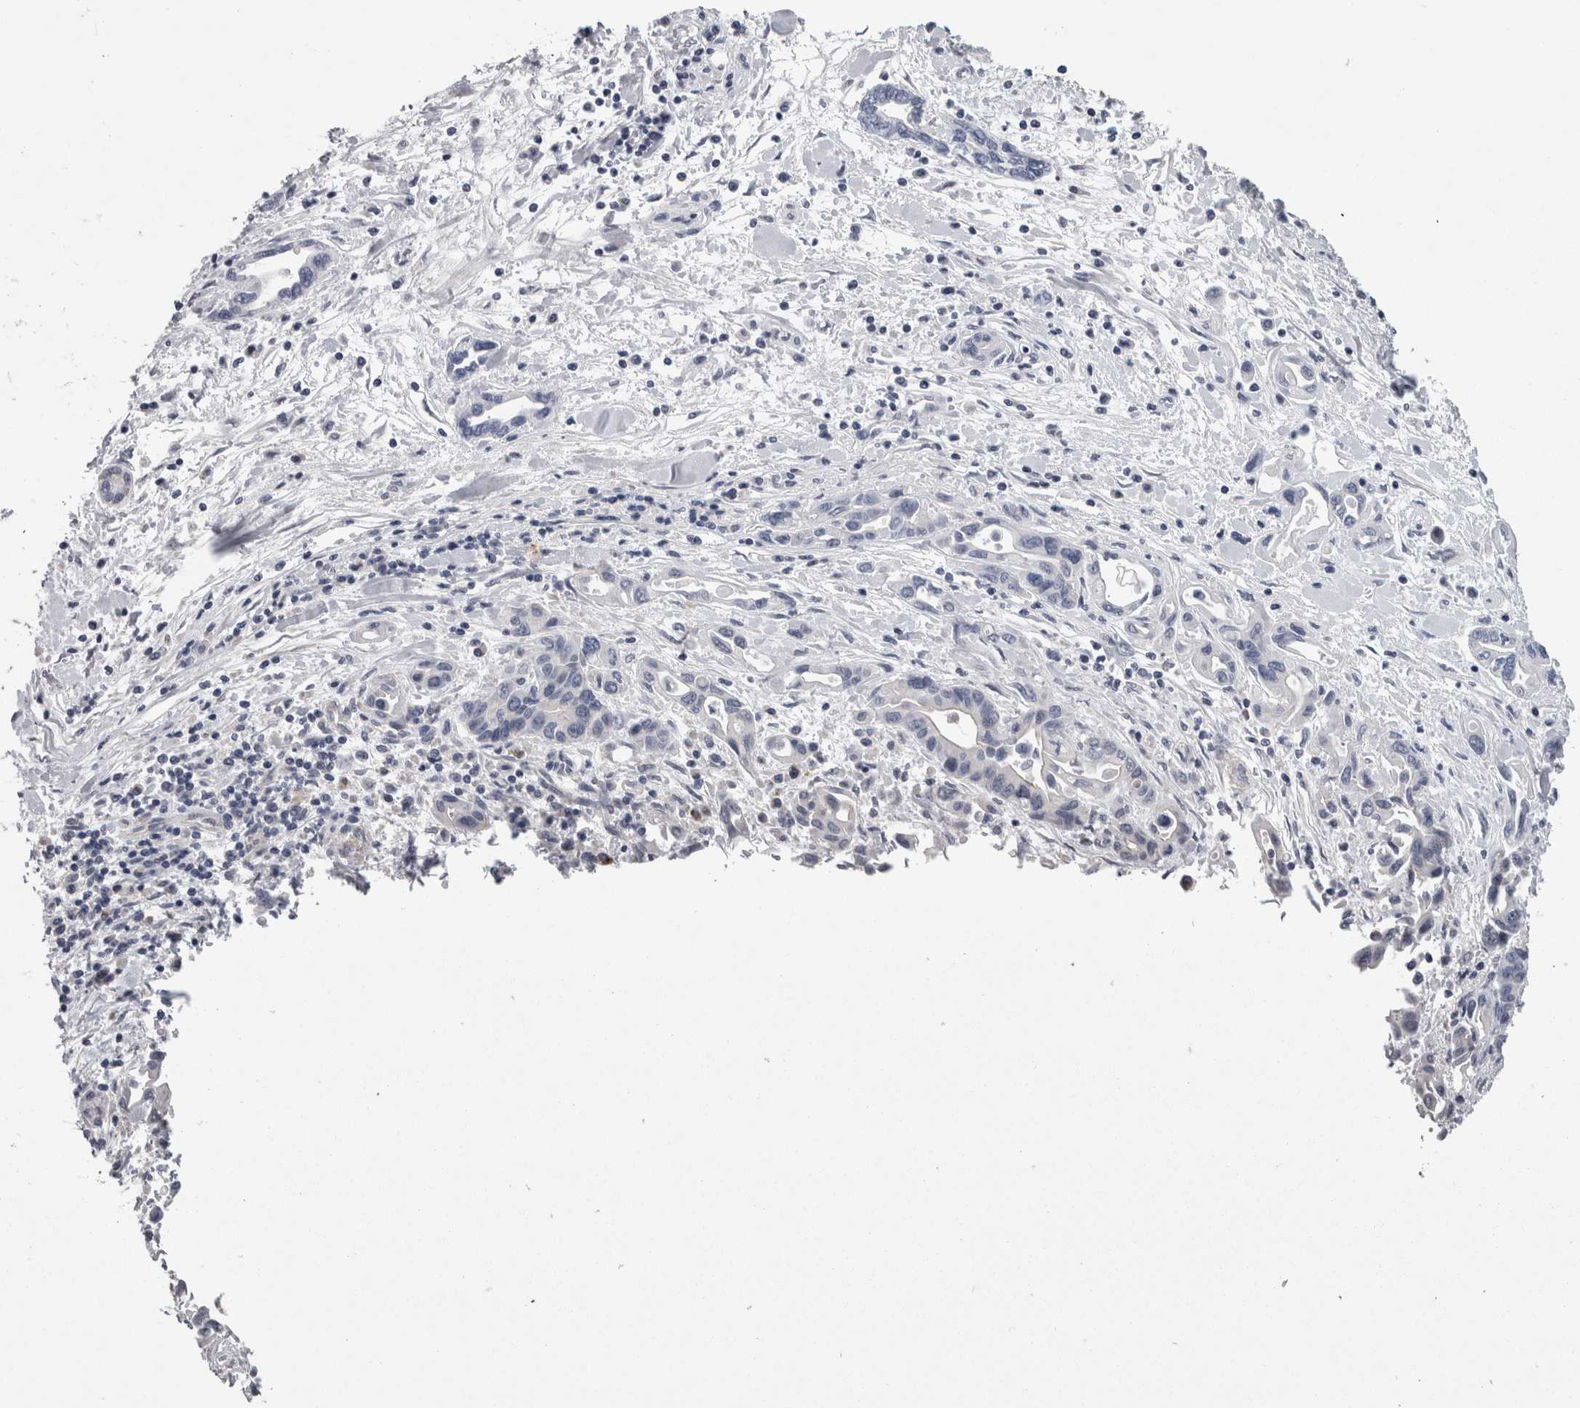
{"staining": {"intensity": "negative", "quantity": "none", "location": "none"}, "tissue": "pancreatic cancer", "cell_type": "Tumor cells", "image_type": "cancer", "snomed": [{"axis": "morphology", "description": "Adenocarcinoma, NOS"}, {"axis": "topography", "description": "Pancreas"}], "caption": "Tumor cells show no significant protein positivity in pancreatic adenocarcinoma.", "gene": "TCAP", "patient": {"sex": "female", "age": 57}}